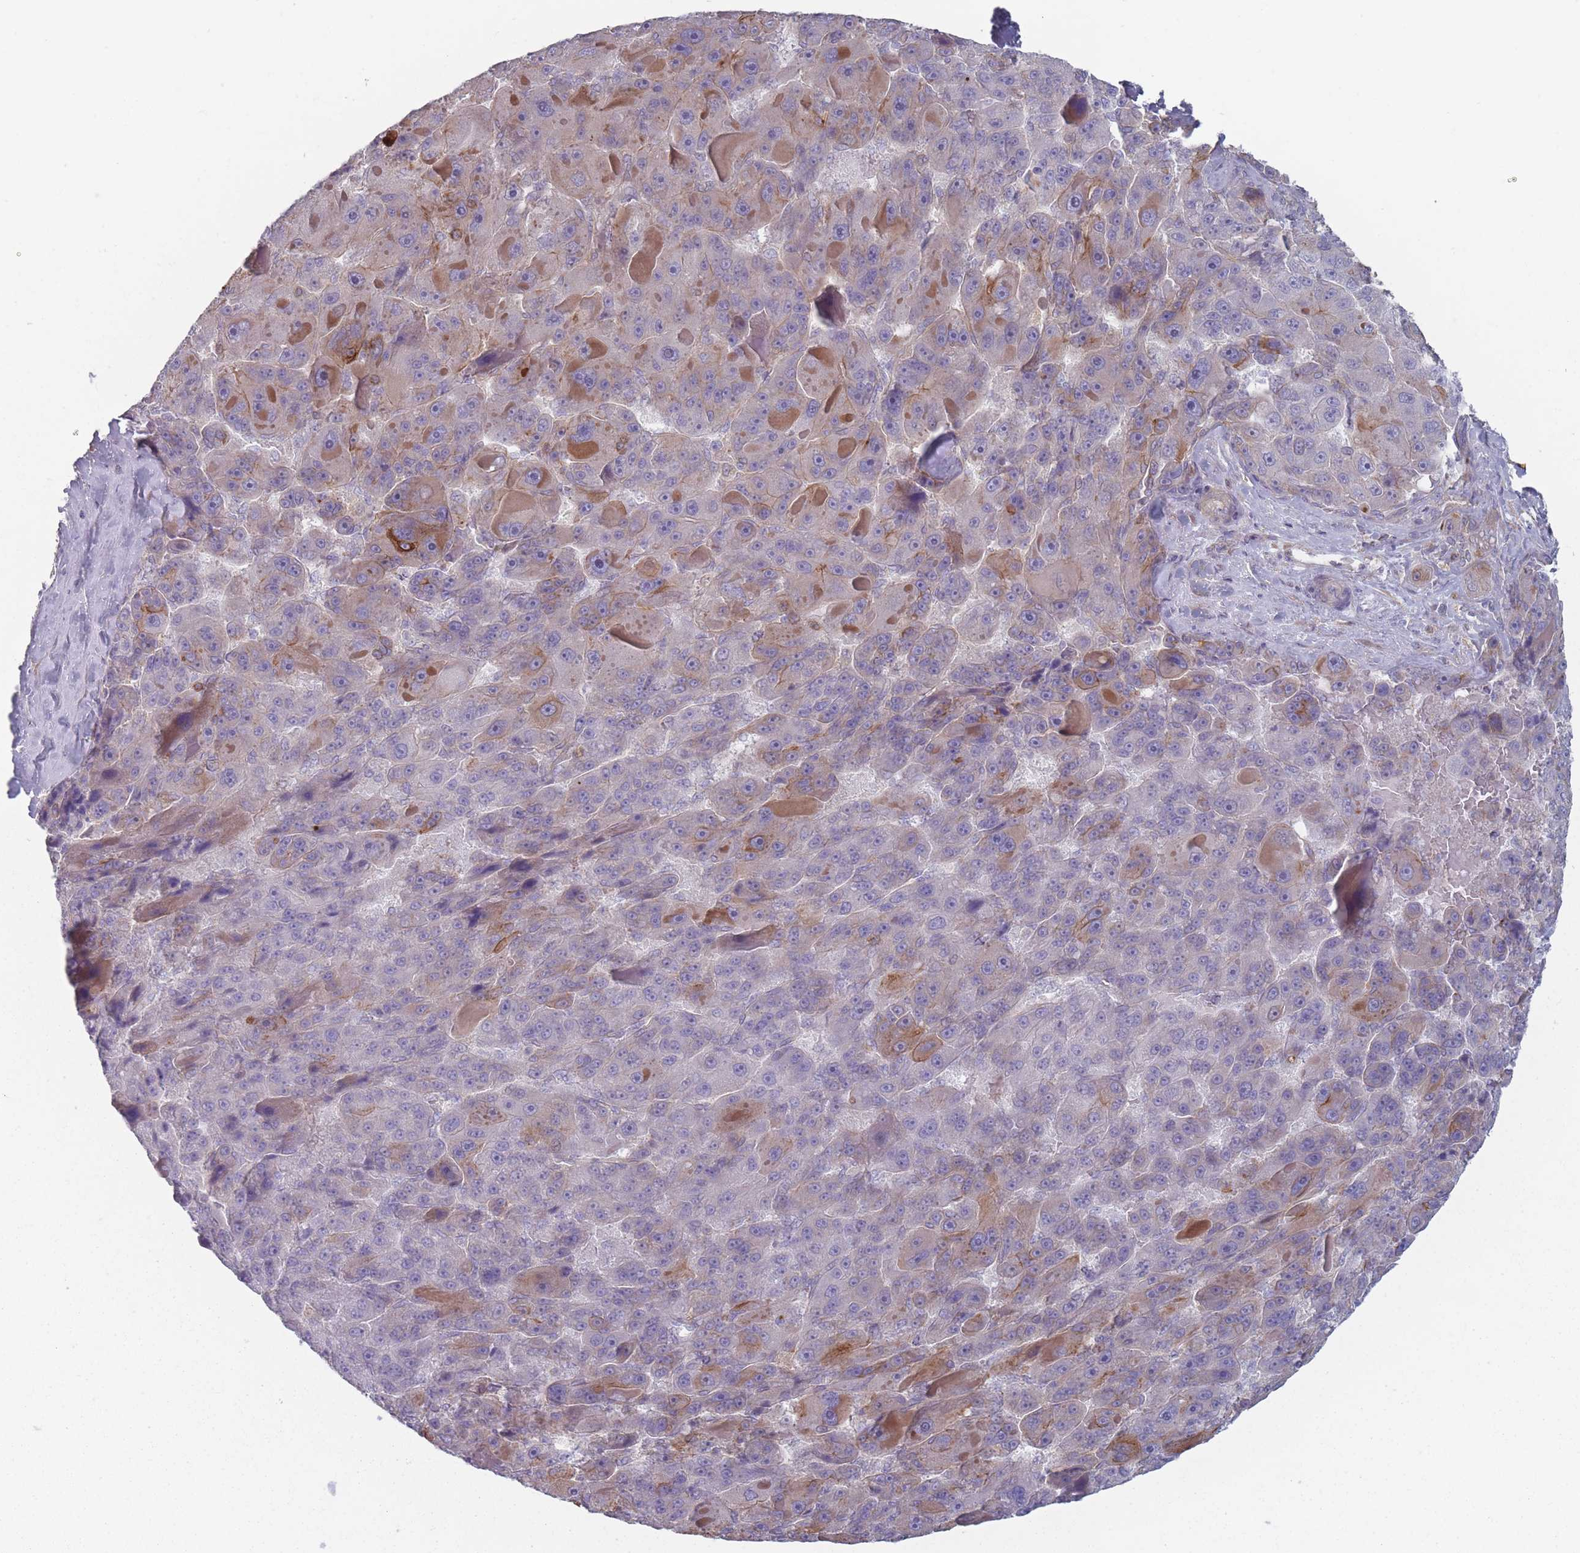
{"staining": {"intensity": "strong", "quantity": "<25%", "location": "cytoplasmic/membranous"}, "tissue": "liver cancer", "cell_type": "Tumor cells", "image_type": "cancer", "snomed": [{"axis": "morphology", "description": "Carcinoma, Hepatocellular, NOS"}, {"axis": "topography", "description": "Liver"}], "caption": "There is medium levels of strong cytoplasmic/membranous staining in tumor cells of liver cancer (hepatocellular carcinoma), as demonstrated by immunohistochemical staining (brown color).", "gene": "HSBP1L1", "patient": {"sex": "male", "age": 76}}